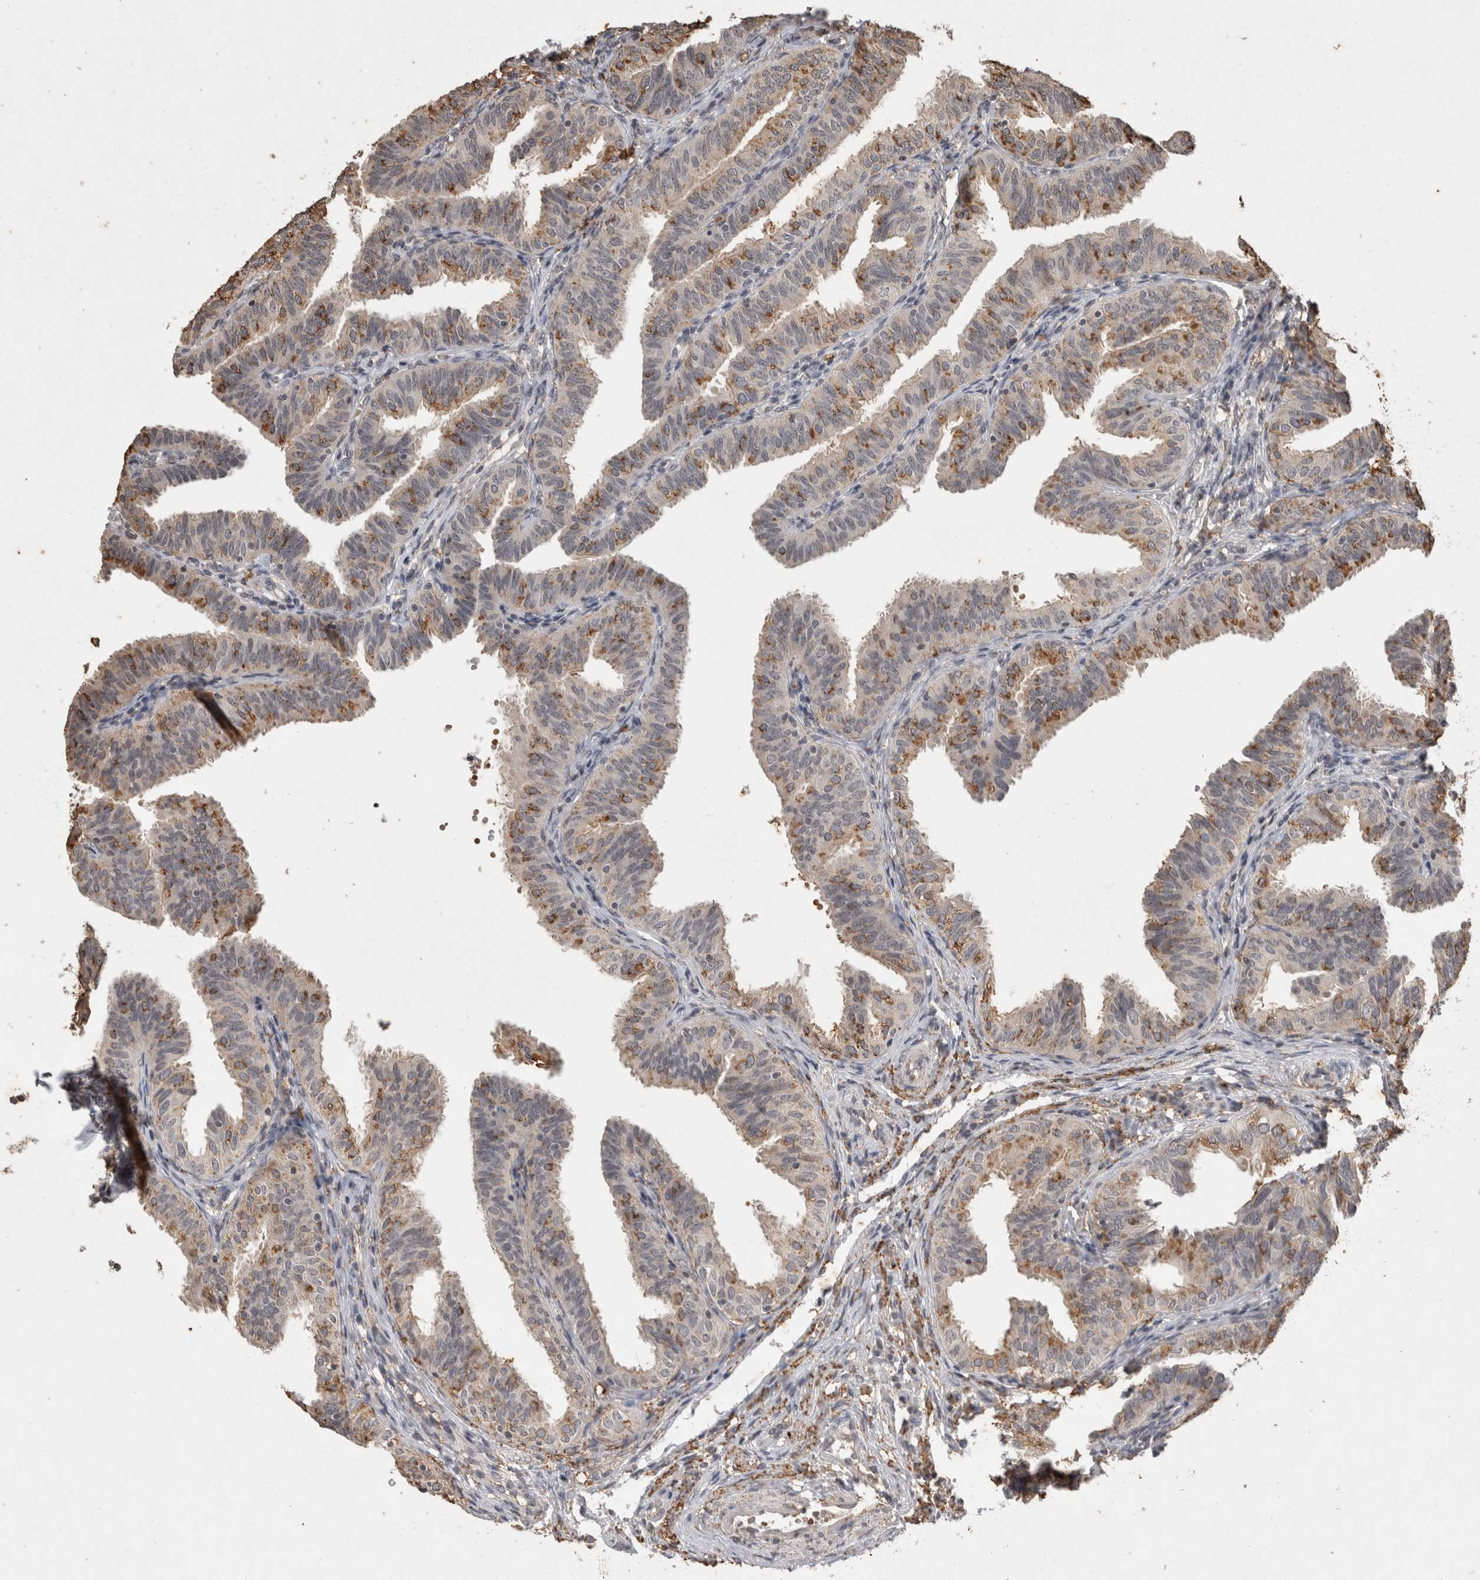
{"staining": {"intensity": "moderate", "quantity": "25%-75%", "location": "cytoplasmic/membranous"}, "tissue": "fallopian tube", "cell_type": "Glandular cells", "image_type": "normal", "snomed": [{"axis": "morphology", "description": "Normal tissue, NOS"}, {"axis": "topography", "description": "Fallopian tube"}], "caption": "Brown immunohistochemical staining in benign fallopian tube reveals moderate cytoplasmic/membranous staining in approximately 25%-75% of glandular cells. The protein is stained brown, and the nuclei are stained in blue (DAB (3,3'-diaminobenzidine) IHC with brightfield microscopy, high magnification).", "gene": "HRK", "patient": {"sex": "female", "age": 35}}